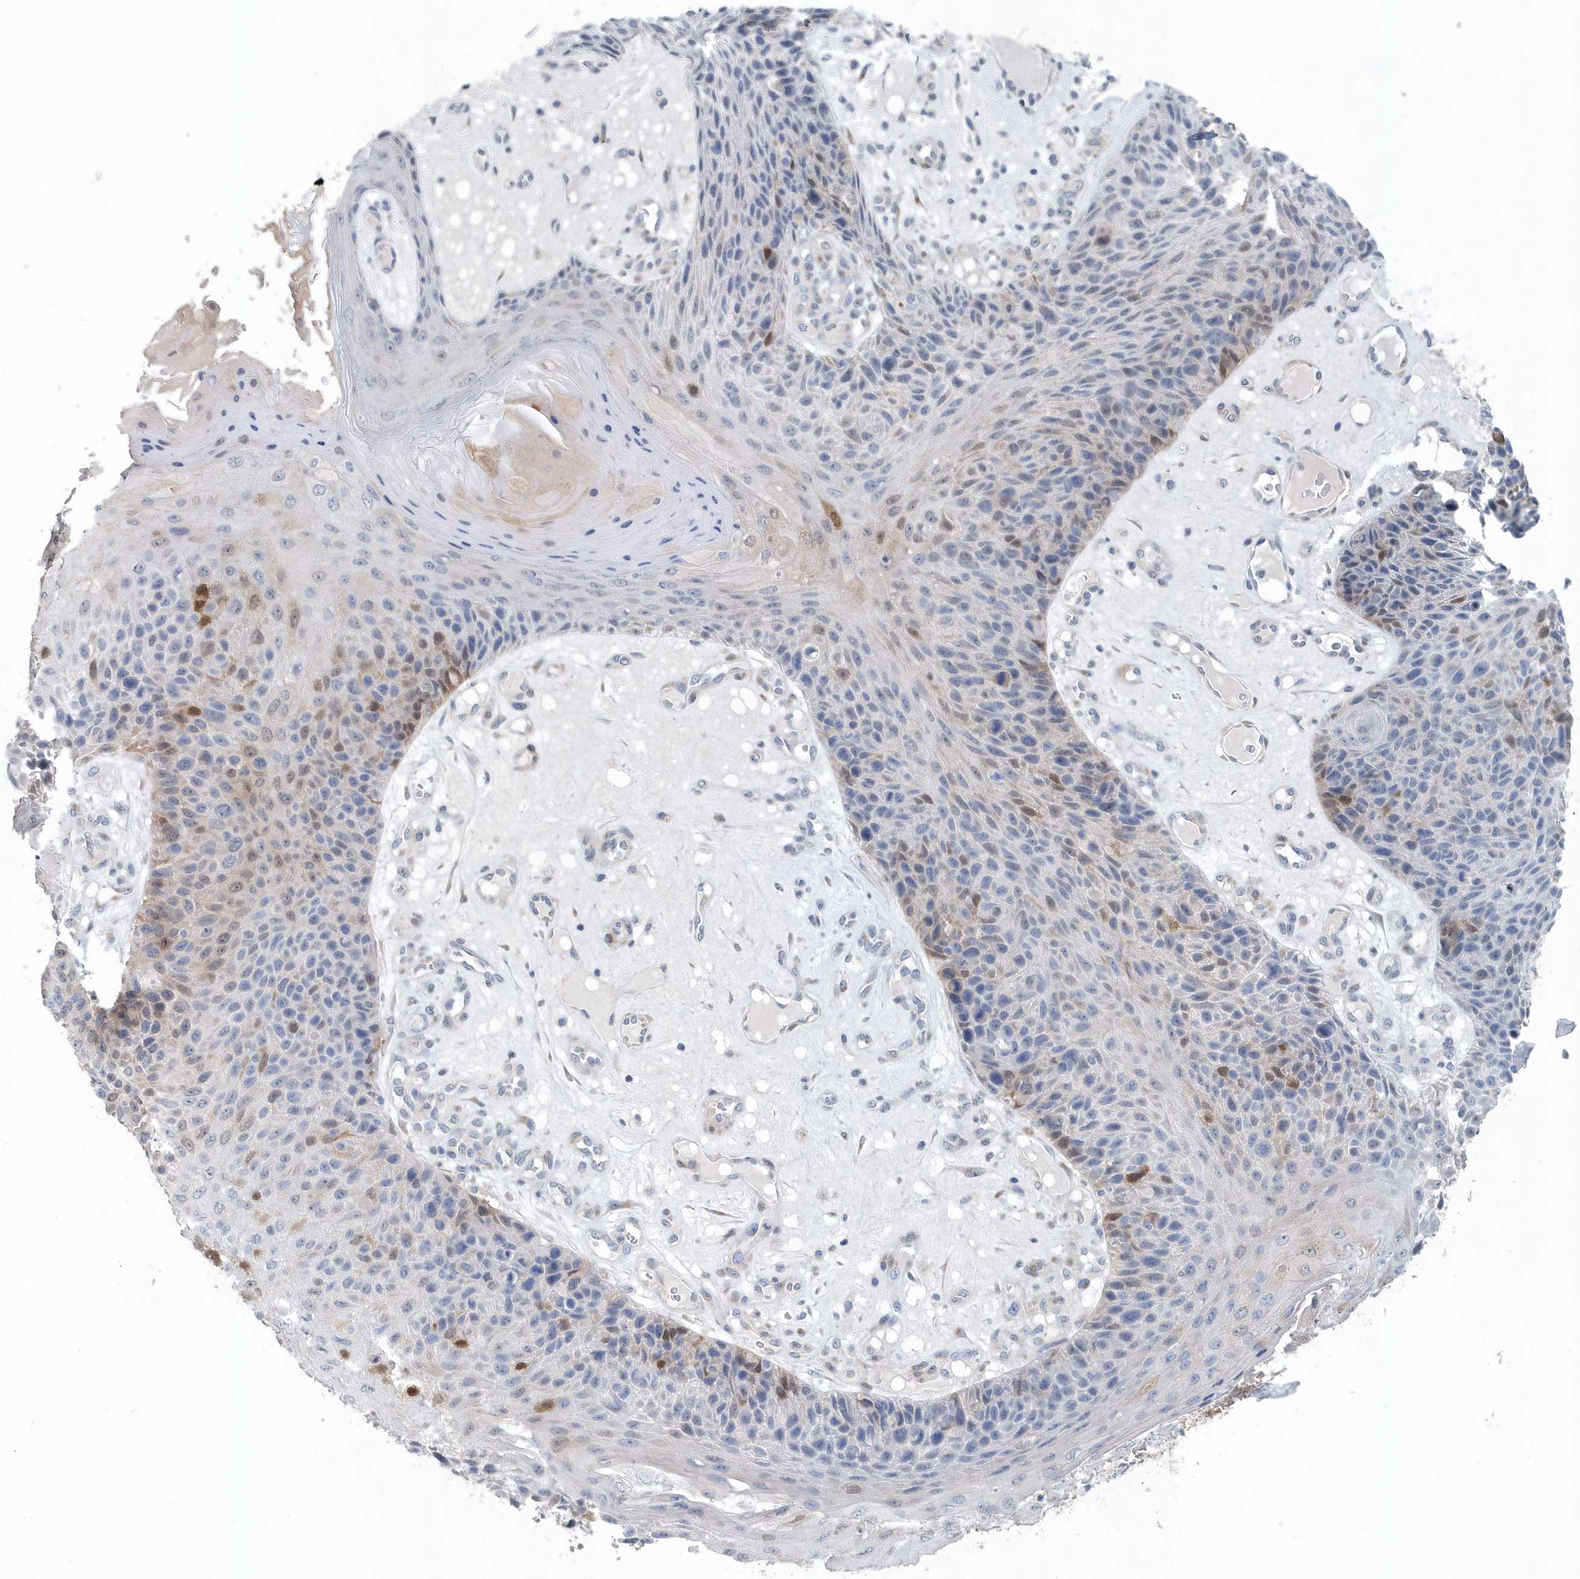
{"staining": {"intensity": "strong", "quantity": "<25%", "location": "cytoplasmic/membranous"}, "tissue": "skin cancer", "cell_type": "Tumor cells", "image_type": "cancer", "snomed": [{"axis": "morphology", "description": "Squamous cell carcinoma, NOS"}, {"axis": "topography", "description": "Skin"}], "caption": "A micrograph of human skin cancer stained for a protein exhibits strong cytoplasmic/membranous brown staining in tumor cells. (IHC, brightfield microscopy, high magnification).", "gene": "PFN2", "patient": {"sex": "female", "age": 88}}